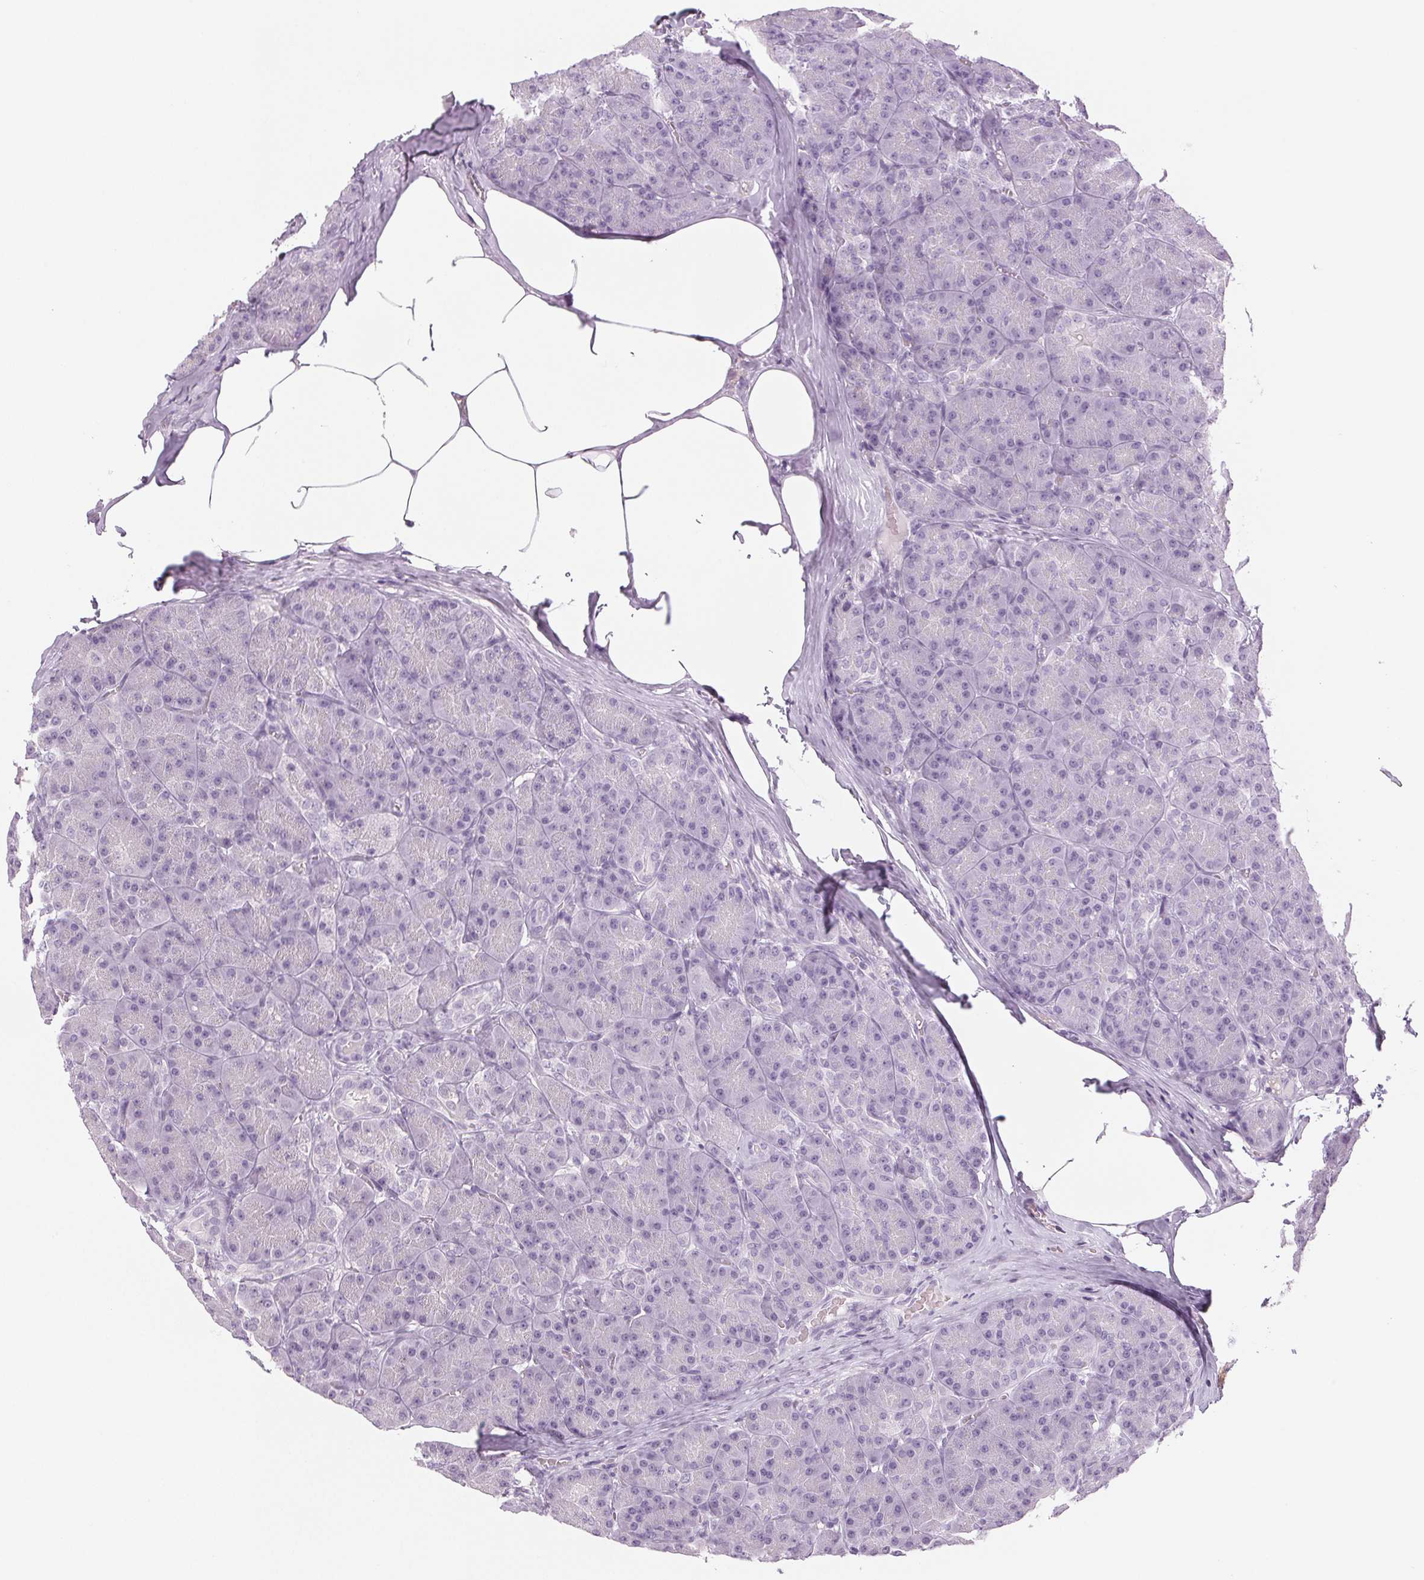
{"staining": {"intensity": "negative", "quantity": "none", "location": "none"}, "tissue": "pancreas", "cell_type": "Exocrine glandular cells", "image_type": "normal", "snomed": [{"axis": "morphology", "description": "Normal tissue, NOS"}, {"axis": "topography", "description": "Pancreas"}], "caption": "This is an immunohistochemistry (IHC) image of benign human pancreas. There is no positivity in exocrine glandular cells.", "gene": "DNAJC6", "patient": {"sex": "male", "age": 57}}